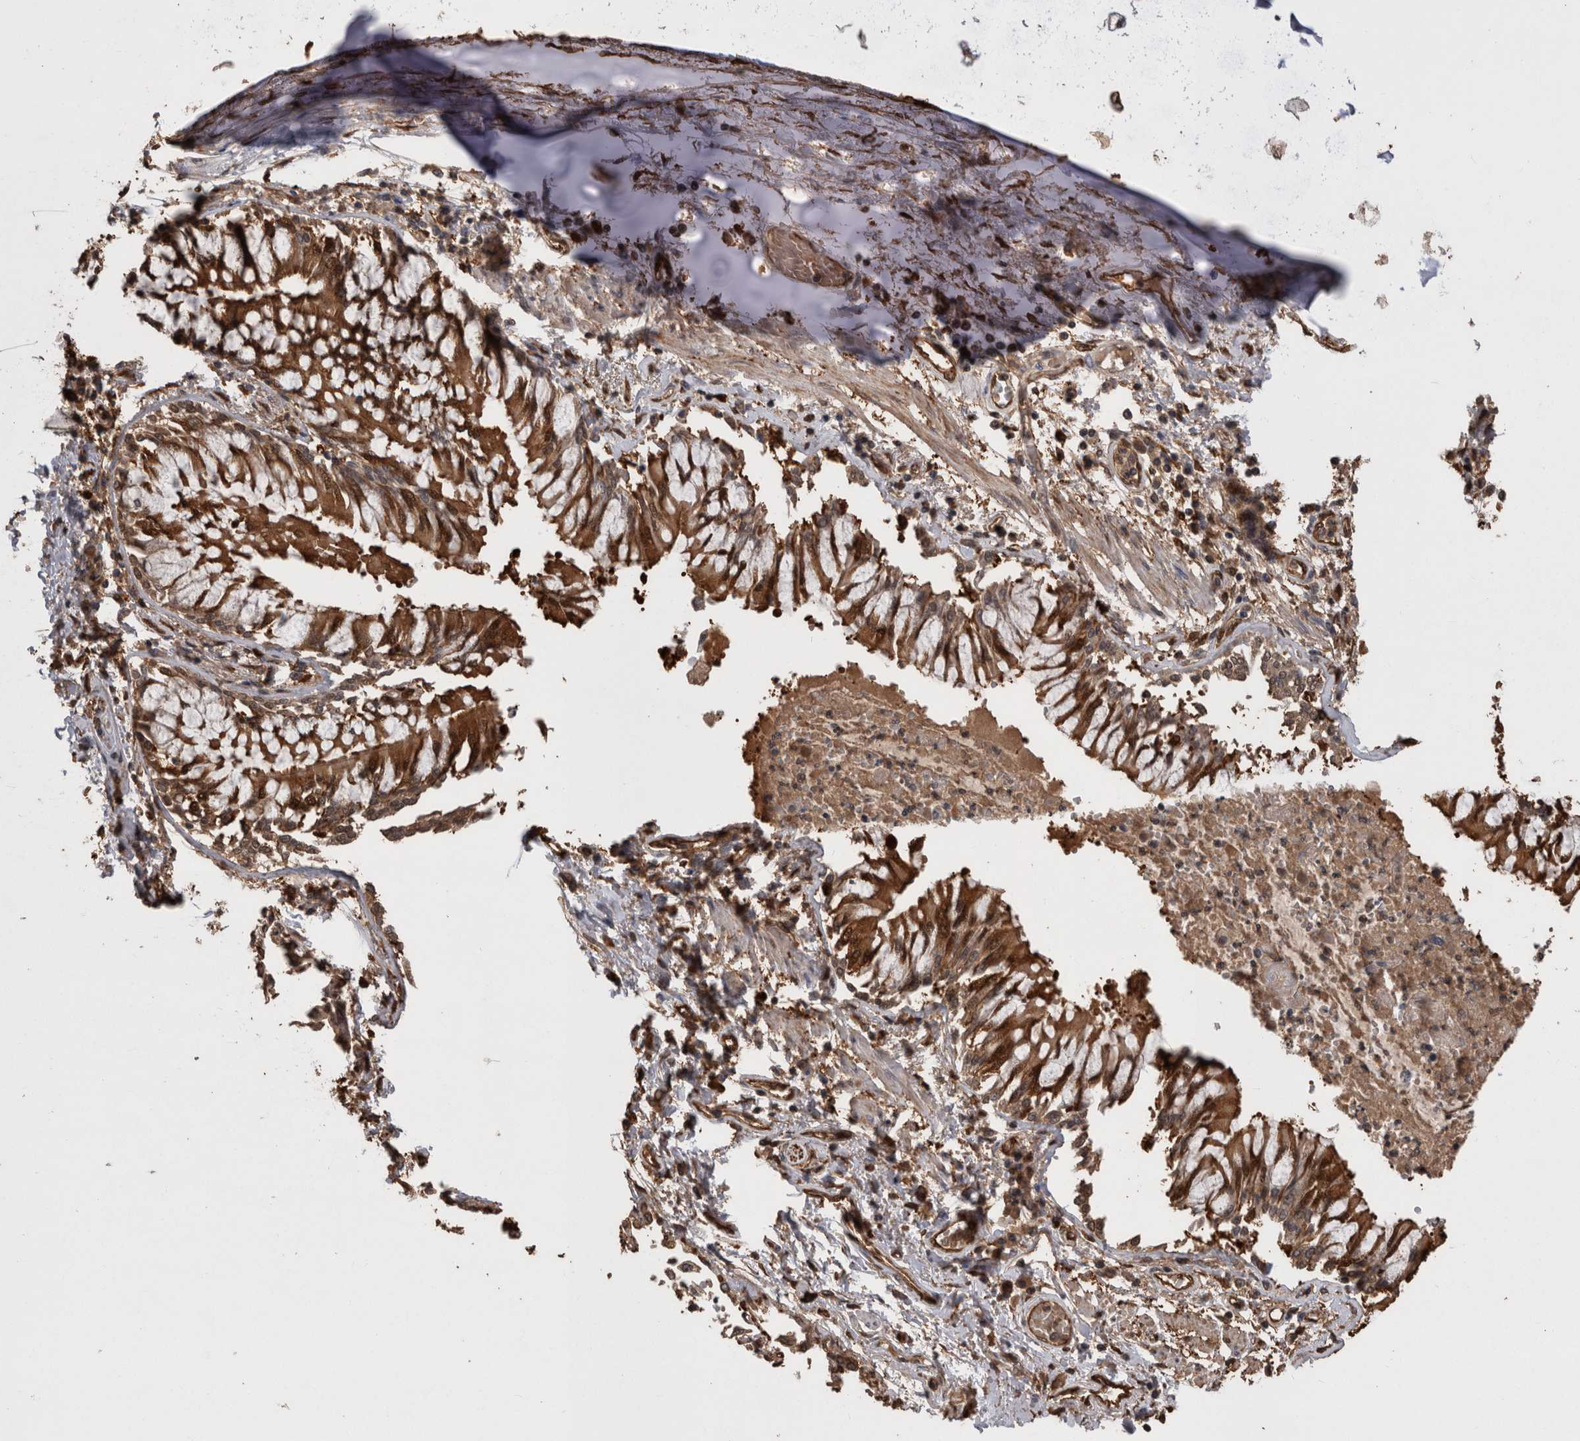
{"staining": {"intensity": "strong", "quantity": ">75%", "location": "cytoplasmic/membranous,nuclear"}, "tissue": "bronchus", "cell_type": "Respiratory epithelial cells", "image_type": "normal", "snomed": [{"axis": "morphology", "description": "Normal tissue, NOS"}, {"axis": "topography", "description": "Cartilage tissue"}, {"axis": "topography", "description": "Bronchus"}, {"axis": "topography", "description": "Lung"}], "caption": "Immunohistochemistry (DAB (3,3'-diaminobenzidine)) staining of normal human bronchus demonstrates strong cytoplasmic/membranous,nuclear protein positivity in approximately >75% of respiratory epithelial cells. The staining was performed using DAB (3,3'-diaminobenzidine), with brown indicating positive protein expression. Nuclei are stained blue with hematoxylin.", "gene": "LXN", "patient": {"sex": "female", "age": 49}}